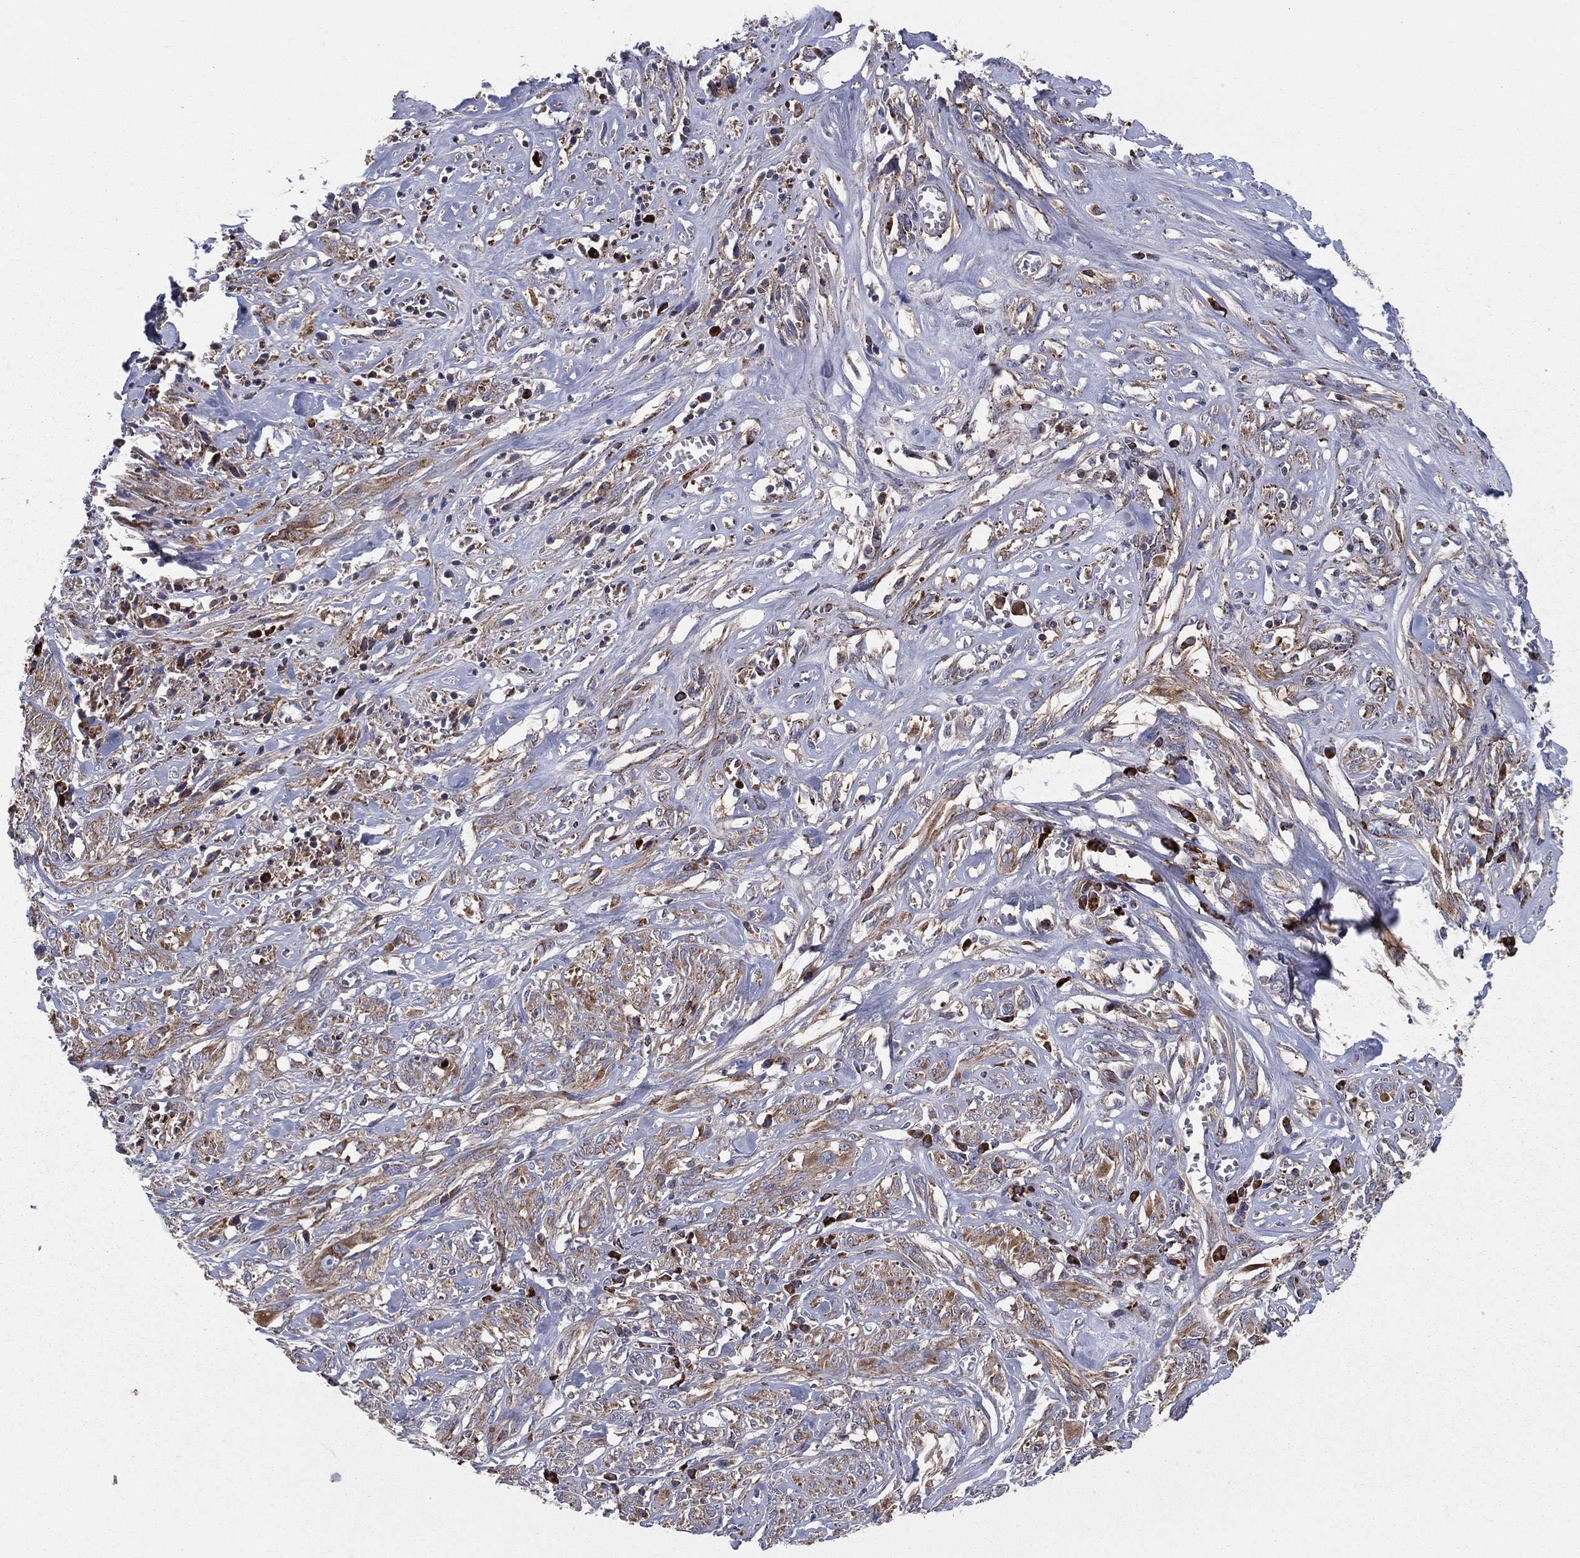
{"staining": {"intensity": "moderate", "quantity": ">75%", "location": "cytoplasmic/membranous"}, "tissue": "melanoma", "cell_type": "Tumor cells", "image_type": "cancer", "snomed": [{"axis": "morphology", "description": "Malignant melanoma, NOS"}, {"axis": "topography", "description": "Skin"}], "caption": "A histopathology image of malignant melanoma stained for a protein exhibits moderate cytoplasmic/membranous brown staining in tumor cells. (DAB IHC, brown staining for protein, blue staining for nuclei).", "gene": "MIX23", "patient": {"sex": "female", "age": 91}}